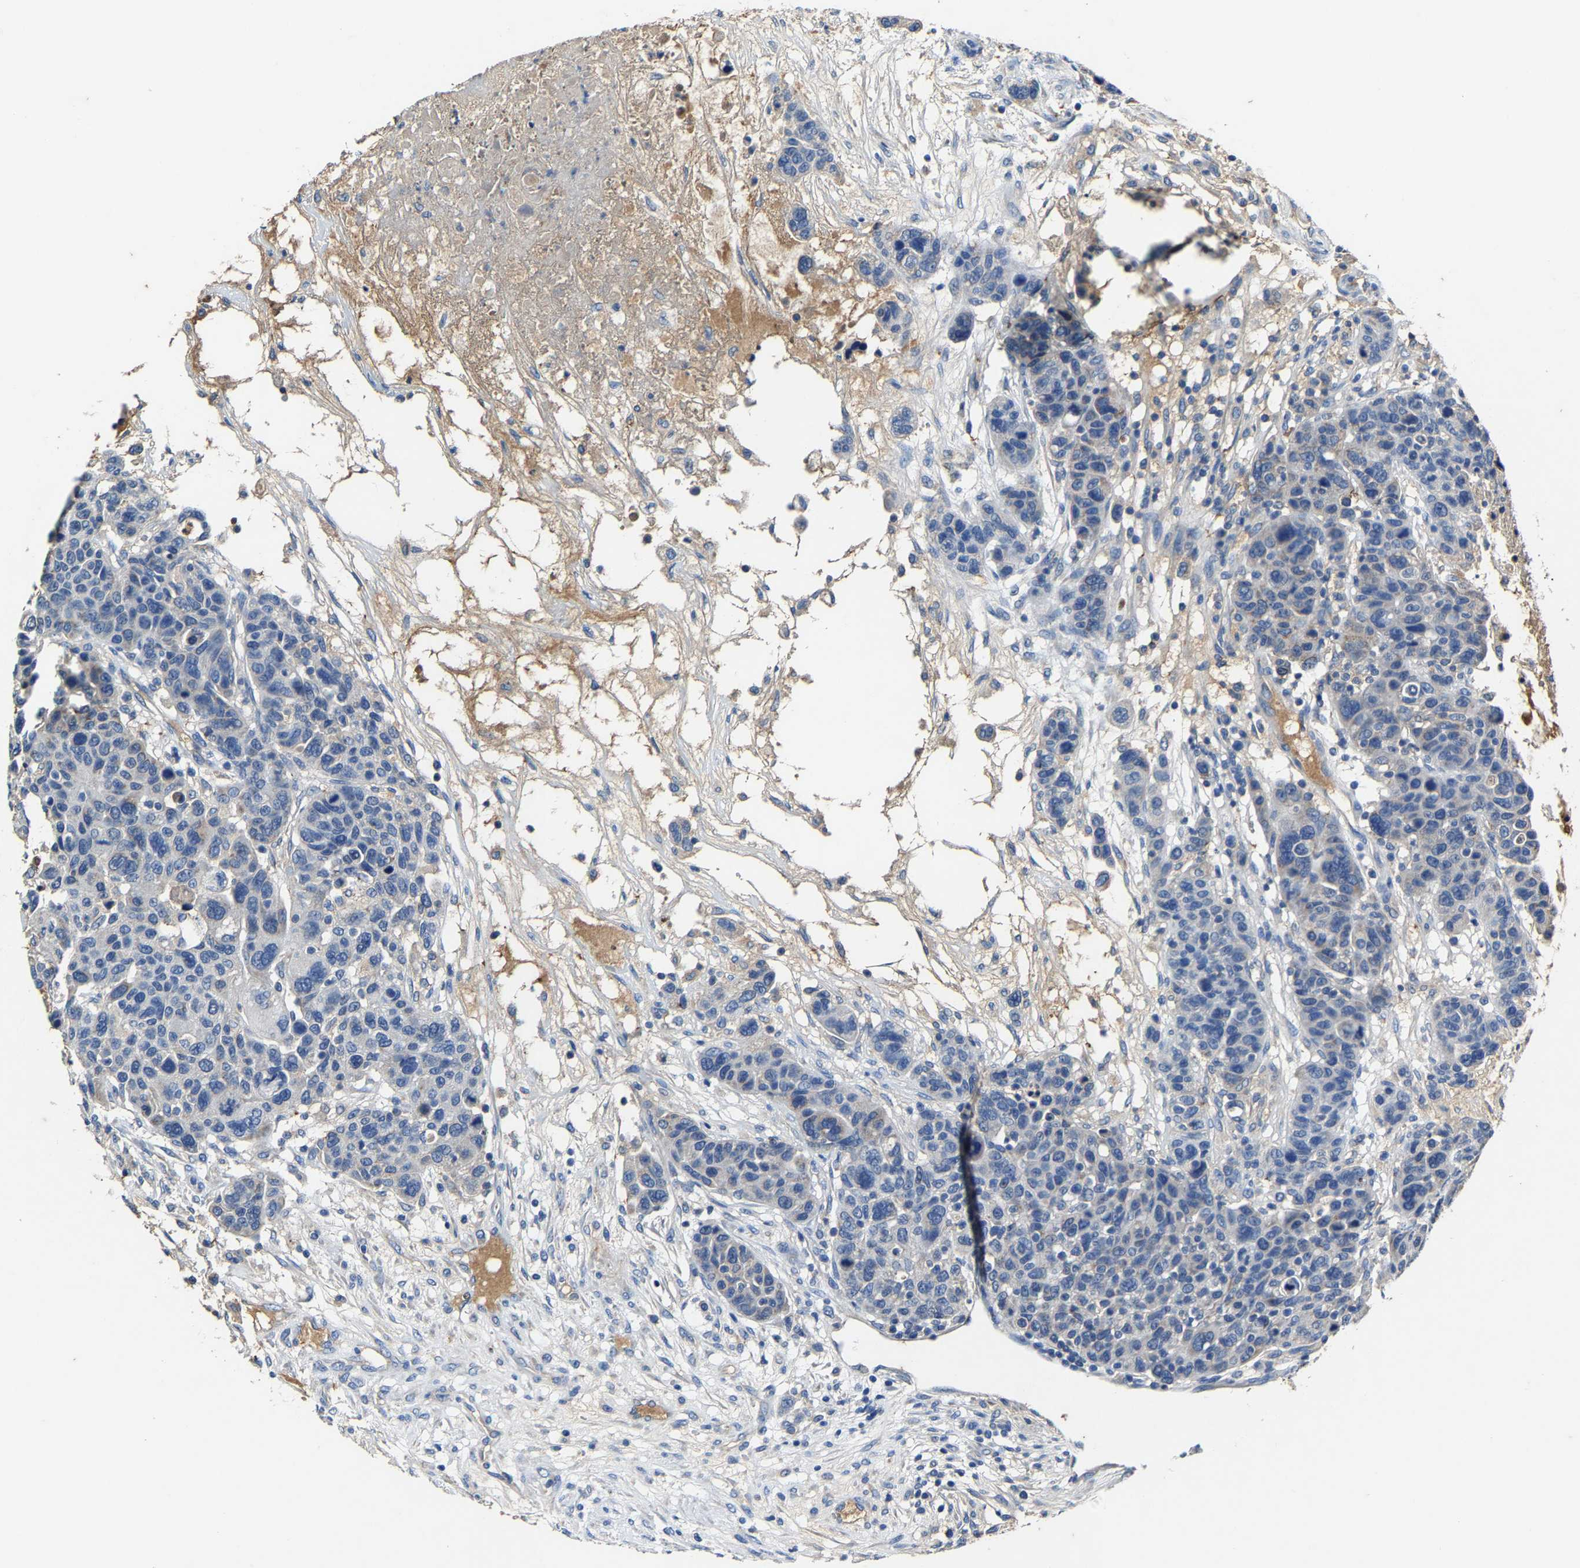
{"staining": {"intensity": "weak", "quantity": "<25%", "location": "cytoplasmic/membranous"}, "tissue": "breast cancer", "cell_type": "Tumor cells", "image_type": "cancer", "snomed": [{"axis": "morphology", "description": "Duct carcinoma"}, {"axis": "topography", "description": "Breast"}], "caption": "A micrograph of human intraductal carcinoma (breast) is negative for staining in tumor cells.", "gene": "SLC25A25", "patient": {"sex": "female", "age": 37}}